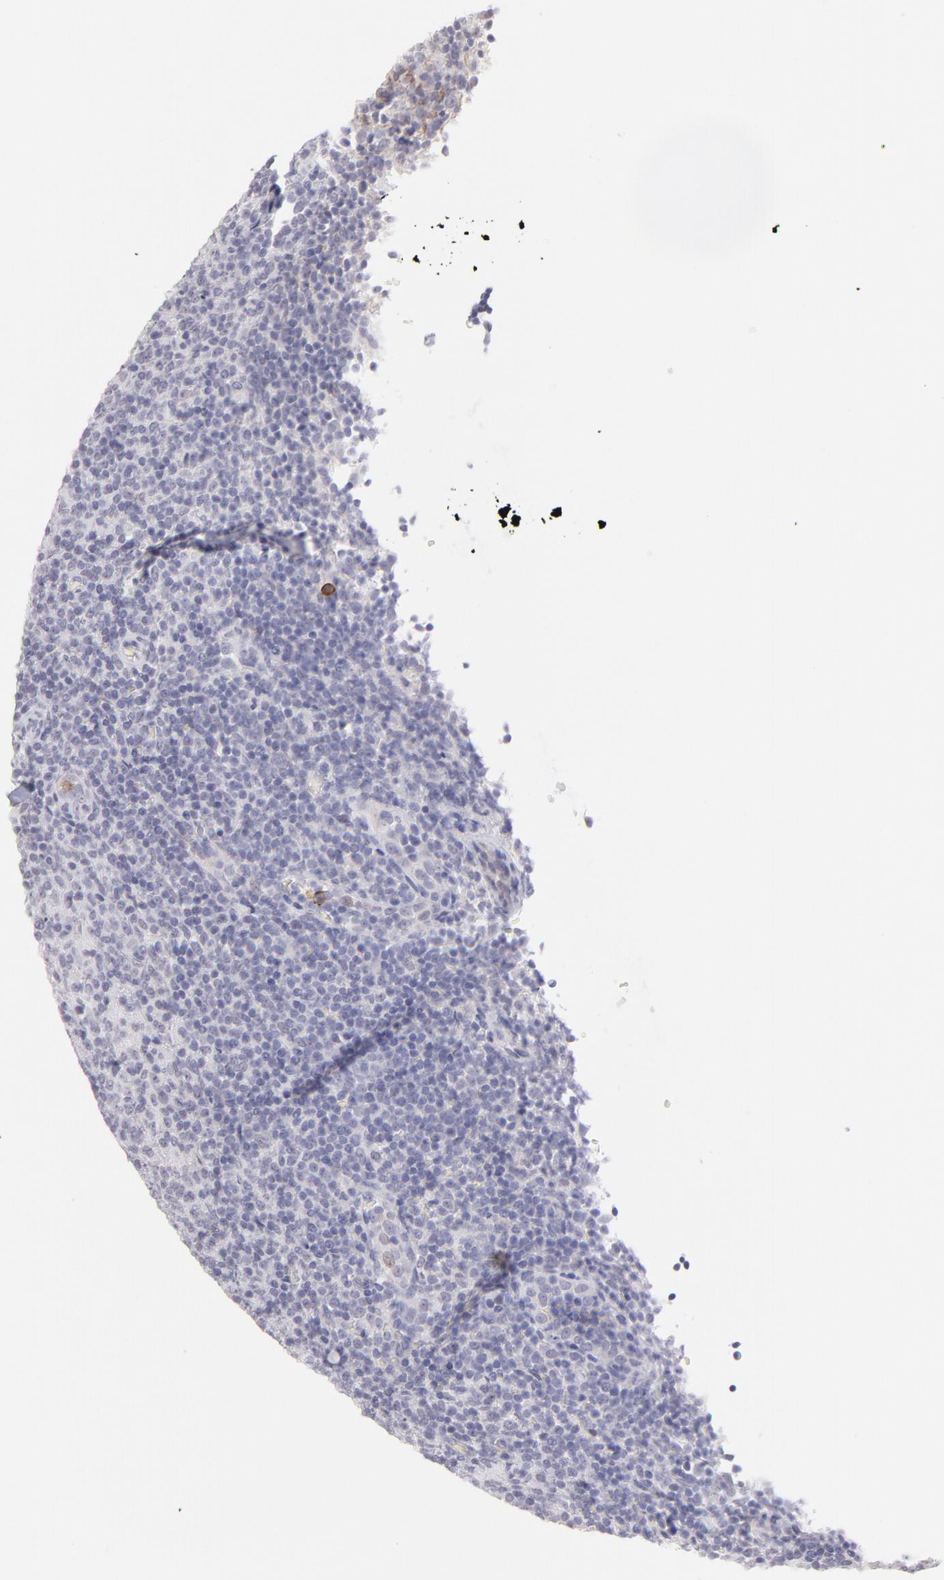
{"staining": {"intensity": "negative", "quantity": "none", "location": "none"}, "tissue": "lymphoma", "cell_type": "Tumor cells", "image_type": "cancer", "snomed": [{"axis": "morphology", "description": "Malignant lymphoma, non-Hodgkin's type, Low grade"}, {"axis": "topography", "description": "Lymph node"}], "caption": "Immunohistochemistry image of malignant lymphoma, non-Hodgkin's type (low-grade) stained for a protein (brown), which shows no expression in tumor cells.", "gene": "LTB4R", "patient": {"sex": "male", "age": 70}}